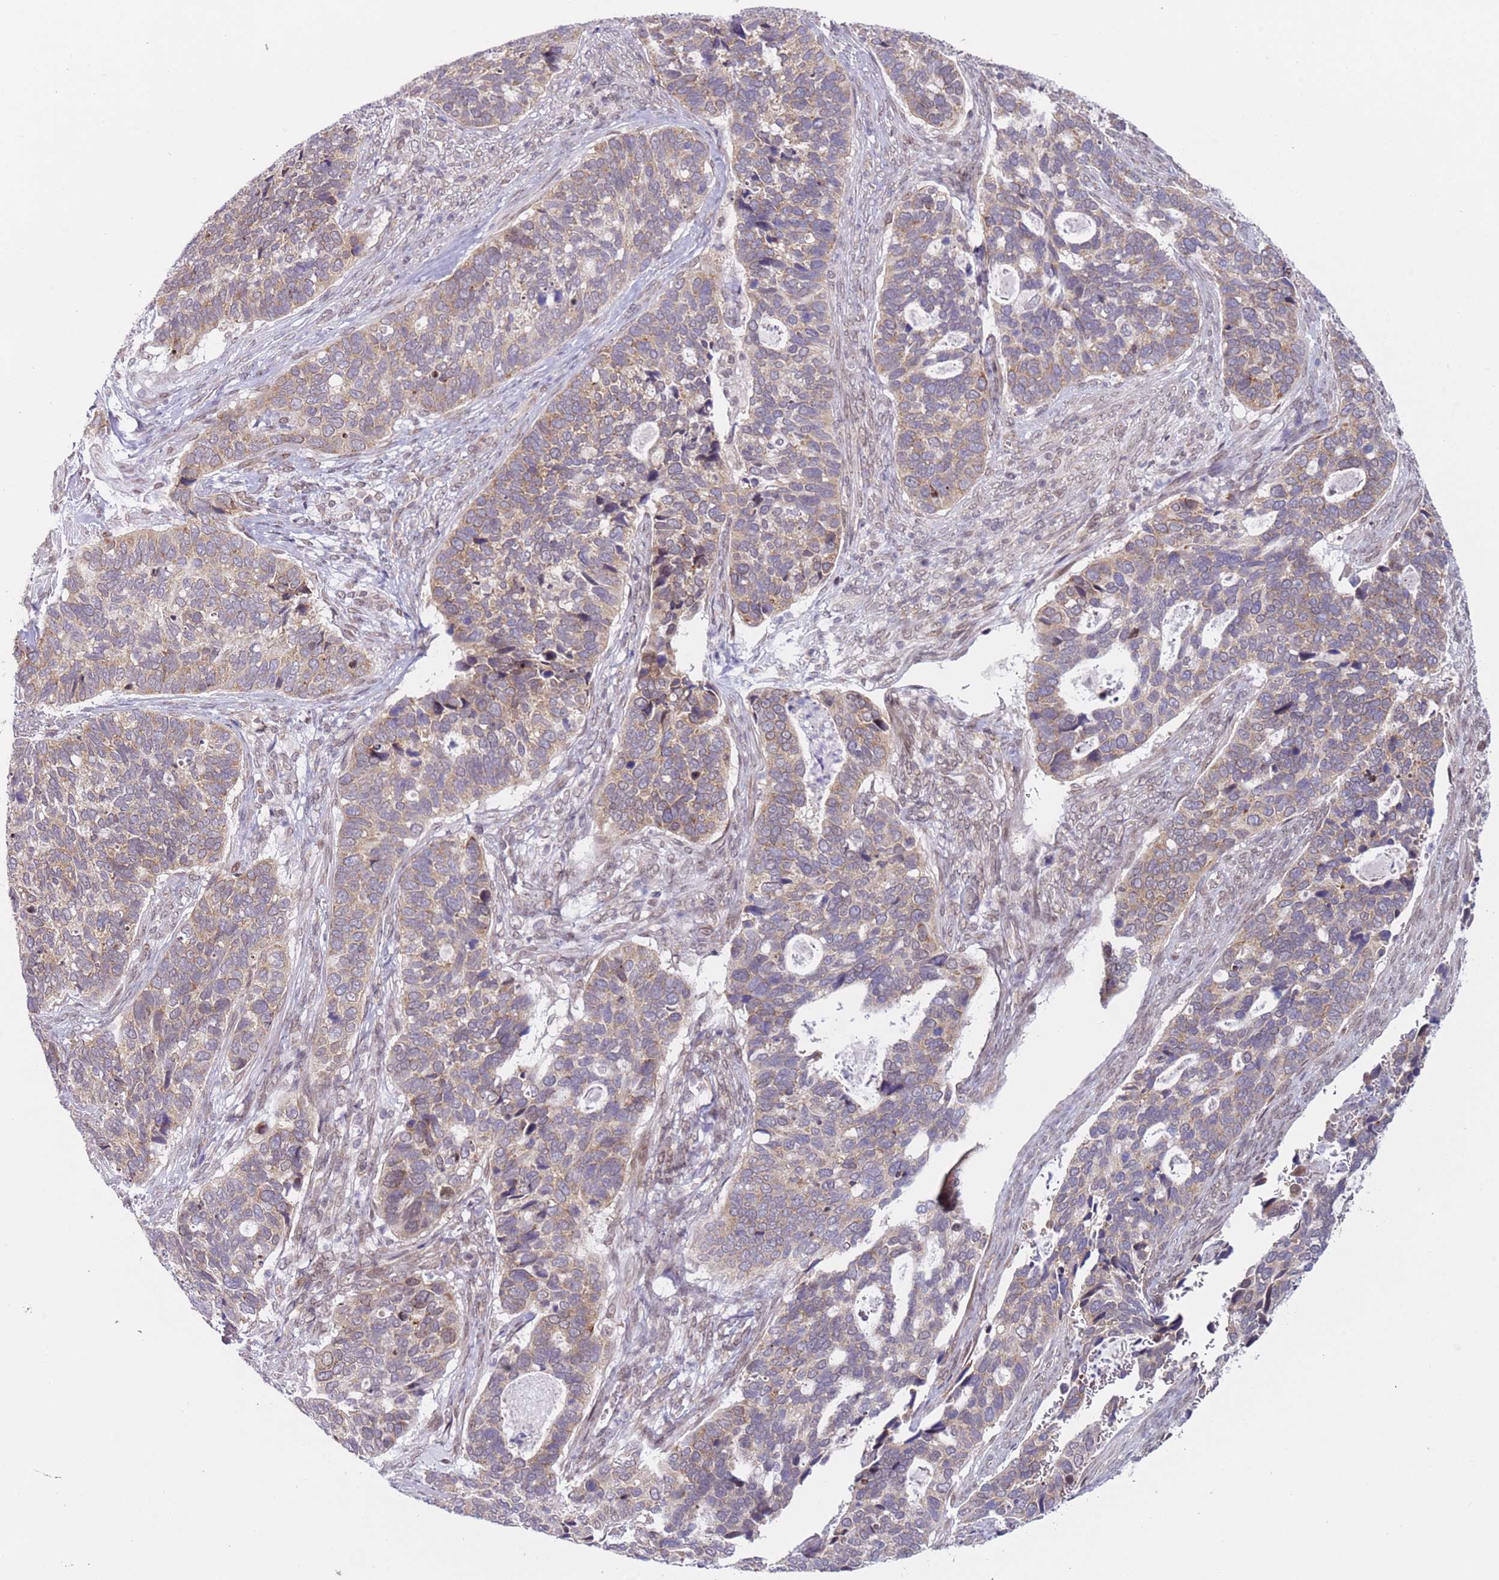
{"staining": {"intensity": "moderate", "quantity": "<25%", "location": "cytoplasmic/membranous"}, "tissue": "cervical cancer", "cell_type": "Tumor cells", "image_type": "cancer", "snomed": [{"axis": "morphology", "description": "Squamous cell carcinoma, NOS"}, {"axis": "topography", "description": "Cervix"}], "caption": "An immunohistochemistry (IHC) image of neoplastic tissue is shown. Protein staining in brown highlights moderate cytoplasmic/membranous positivity in squamous cell carcinoma (cervical) within tumor cells.", "gene": "SLC25A32", "patient": {"sex": "female", "age": 38}}